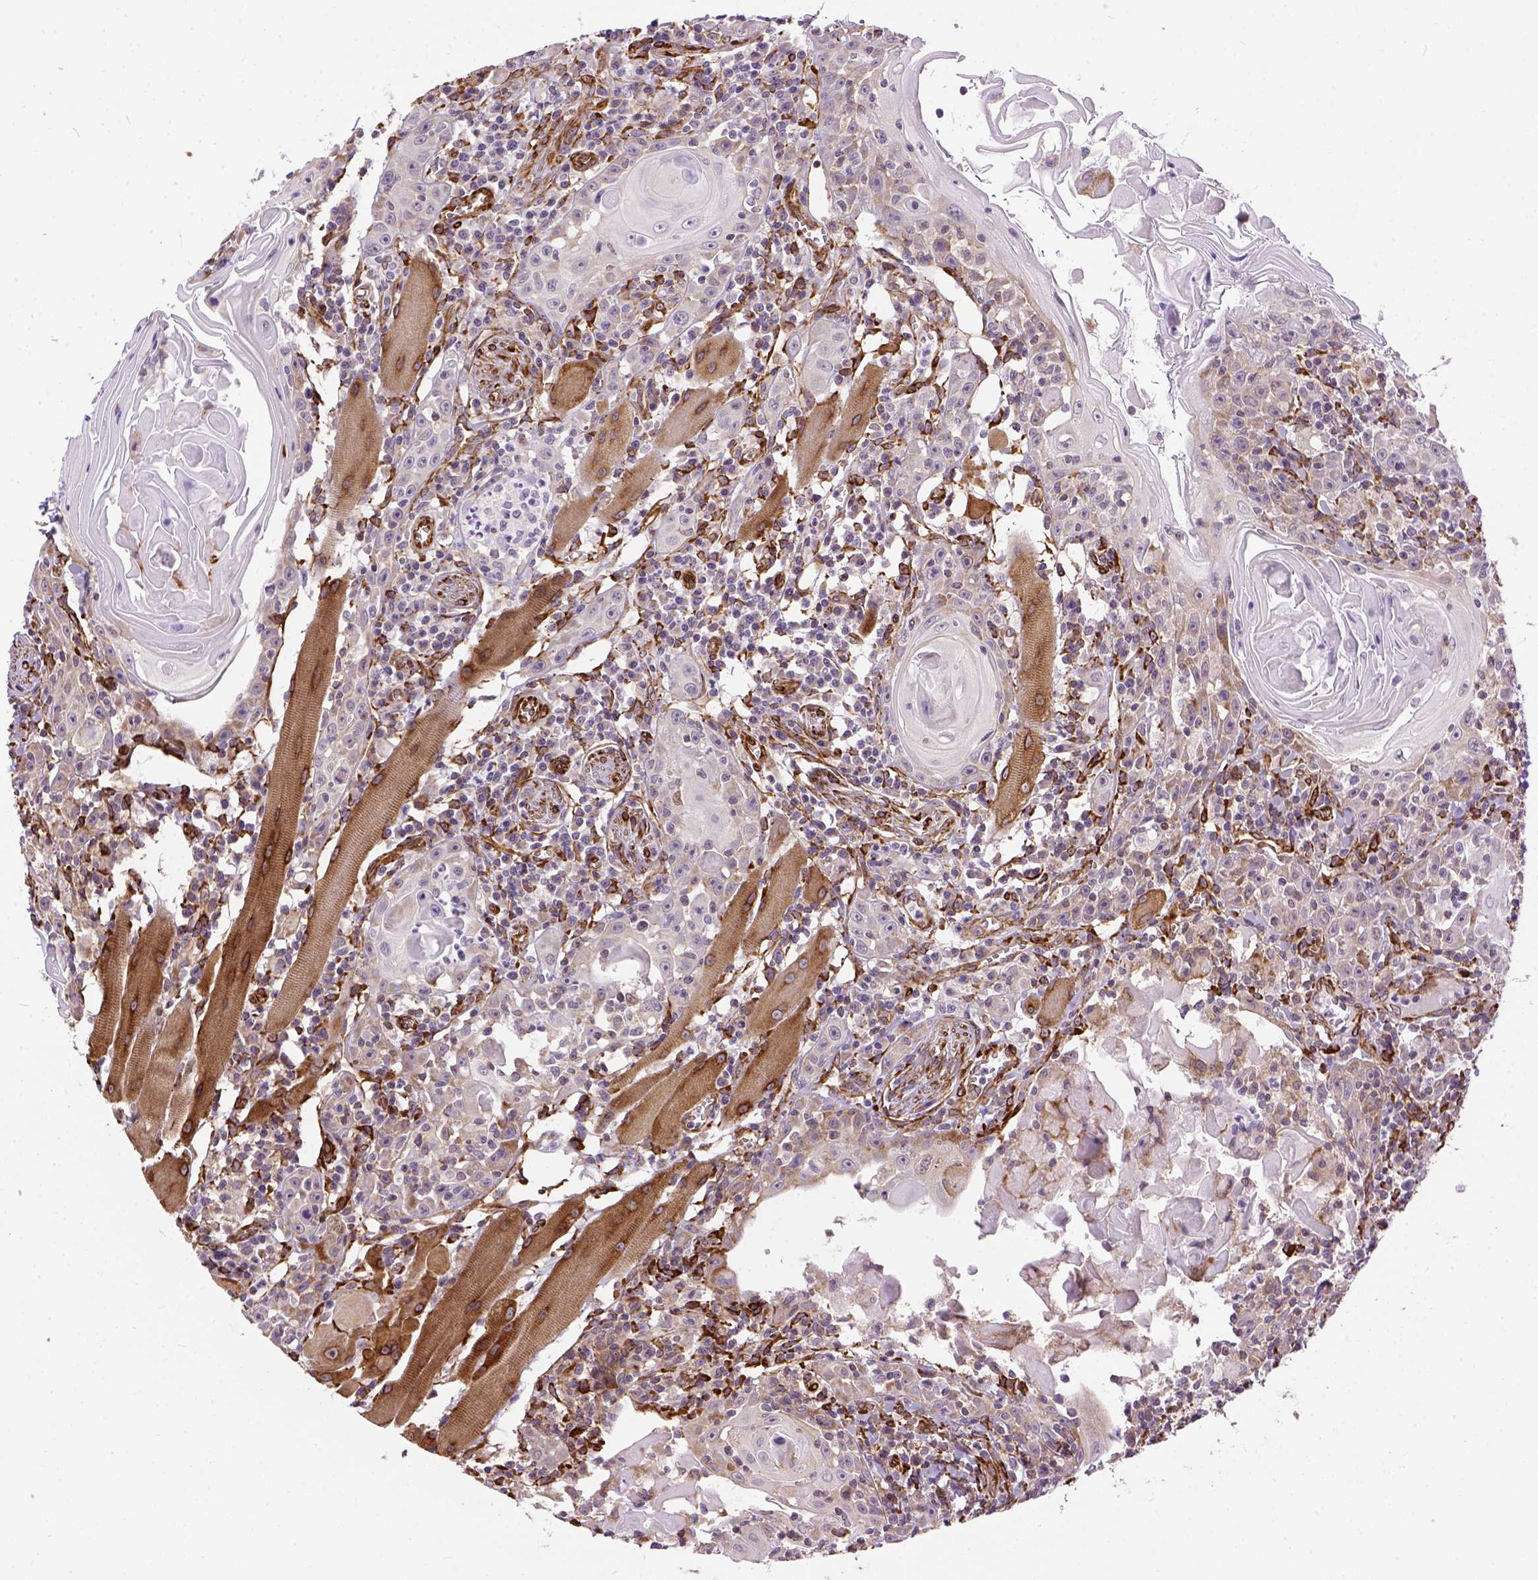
{"staining": {"intensity": "weak", "quantity": "<25%", "location": "cytoplasmic/membranous"}, "tissue": "head and neck cancer", "cell_type": "Tumor cells", "image_type": "cancer", "snomed": [{"axis": "morphology", "description": "Squamous cell carcinoma, NOS"}, {"axis": "topography", "description": "Head-Neck"}], "caption": "This micrograph is of squamous cell carcinoma (head and neck) stained with immunohistochemistry (IHC) to label a protein in brown with the nuclei are counter-stained blue. There is no staining in tumor cells.", "gene": "KAZN", "patient": {"sex": "male", "age": 52}}